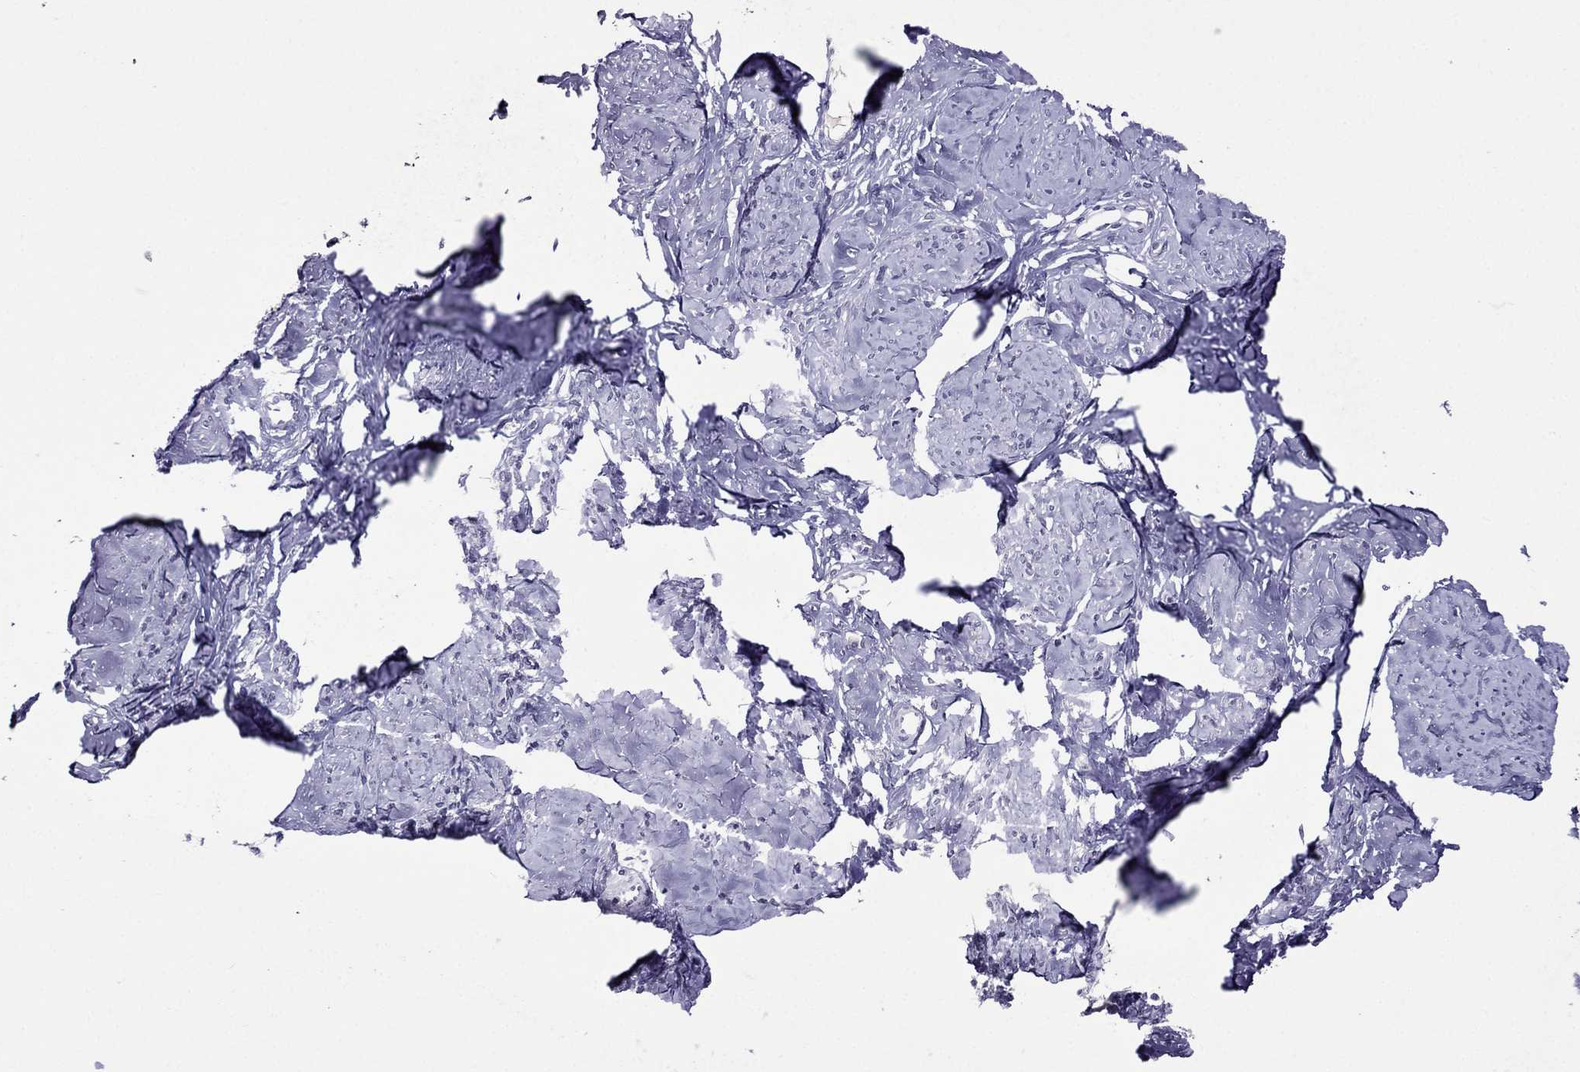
{"staining": {"intensity": "negative", "quantity": "none", "location": "none"}, "tissue": "smooth muscle", "cell_type": "Smooth muscle cells", "image_type": "normal", "snomed": [{"axis": "morphology", "description": "Normal tissue, NOS"}, {"axis": "topography", "description": "Smooth muscle"}], "caption": "DAB (3,3'-diaminobenzidine) immunohistochemical staining of unremarkable smooth muscle reveals no significant positivity in smooth muscle cells.", "gene": "SPTBN4", "patient": {"sex": "female", "age": 48}}